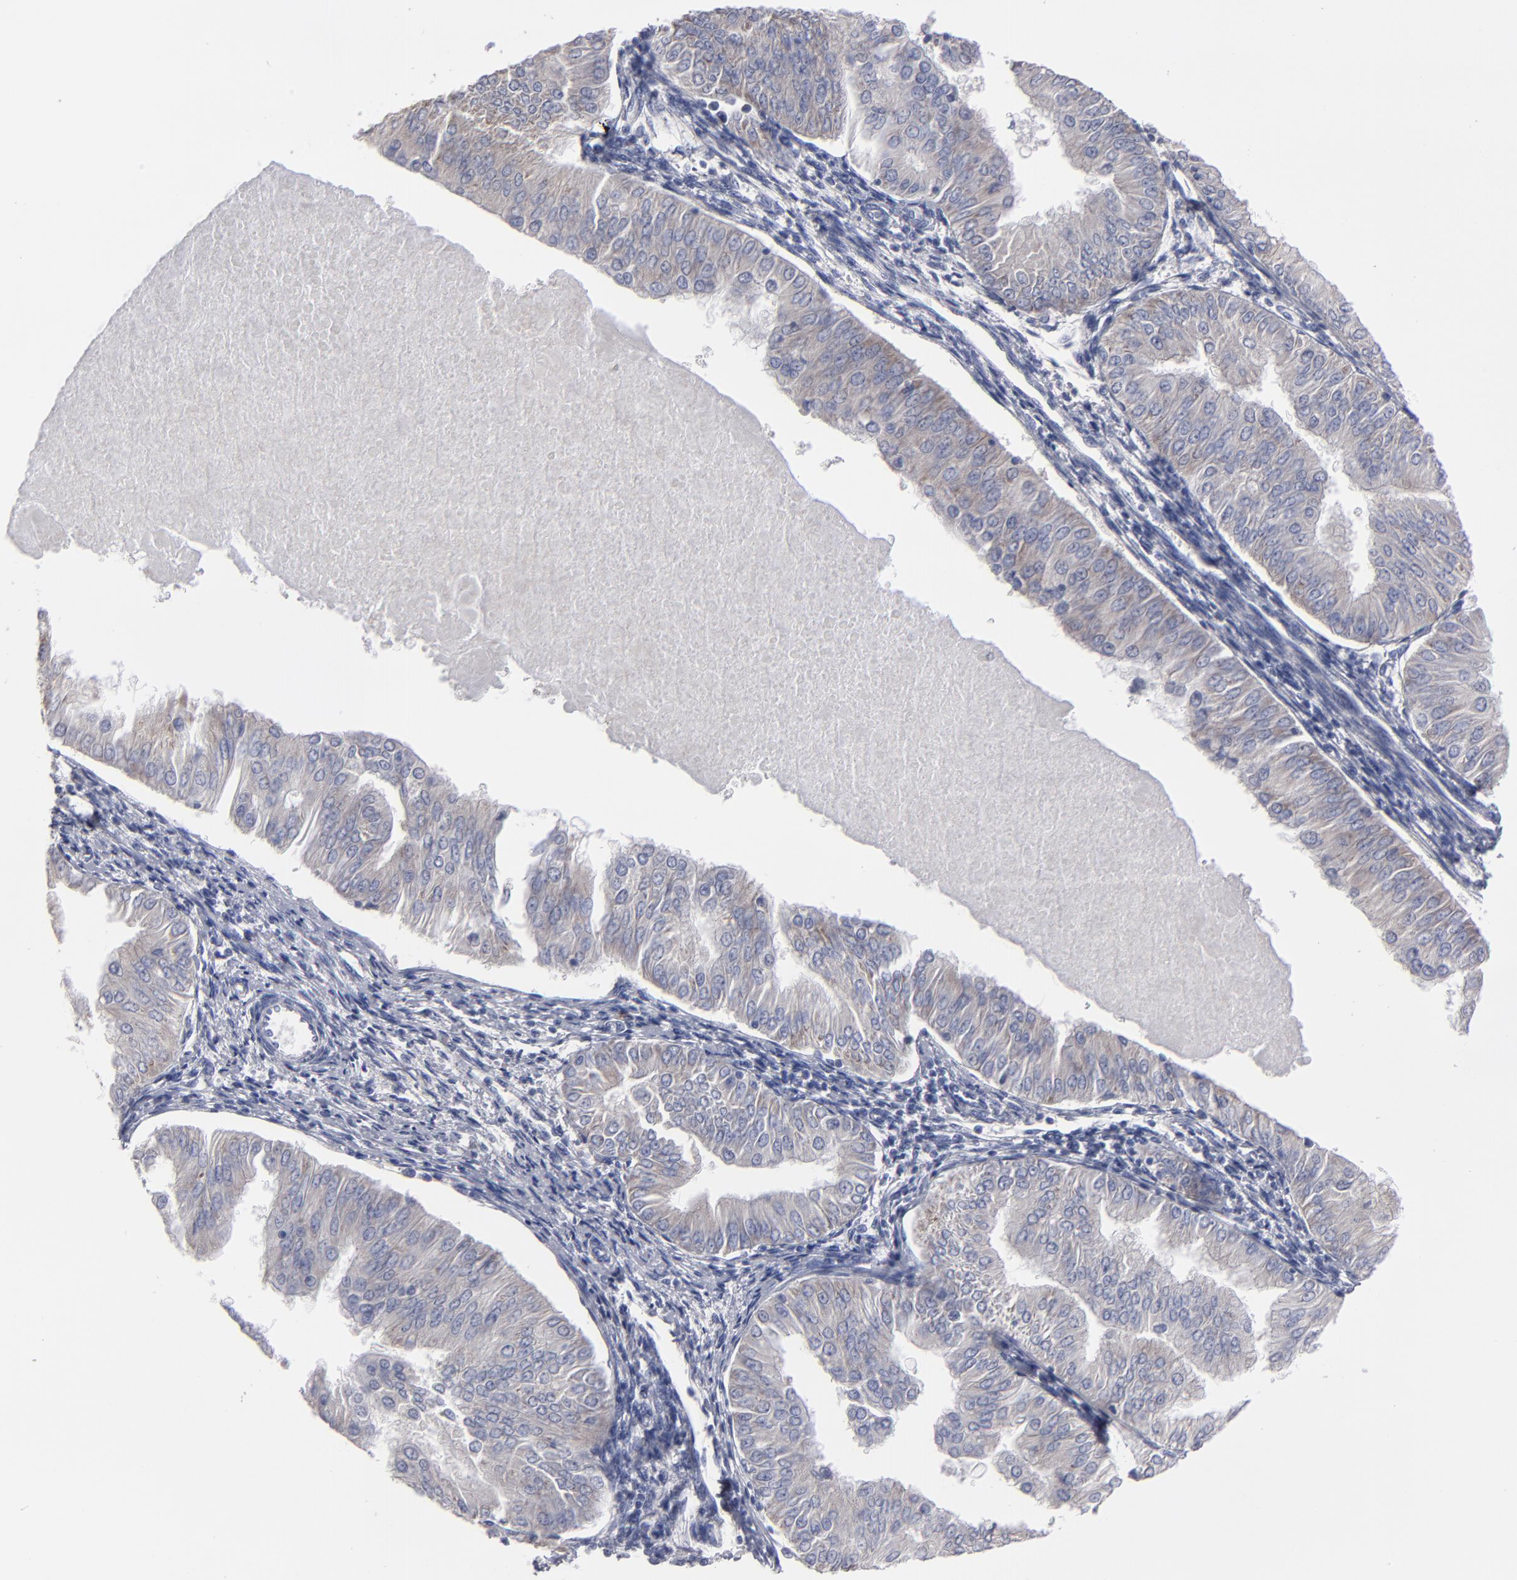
{"staining": {"intensity": "weak", "quantity": ">75%", "location": "cytoplasmic/membranous"}, "tissue": "endometrial cancer", "cell_type": "Tumor cells", "image_type": "cancer", "snomed": [{"axis": "morphology", "description": "Adenocarcinoma, NOS"}, {"axis": "topography", "description": "Endometrium"}], "caption": "High-power microscopy captured an IHC image of endometrial adenocarcinoma, revealing weak cytoplasmic/membranous positivity in about >75% of tumor cells.", "gene": "CCDC80", "patient": {"sex": "female", "age": 53}}